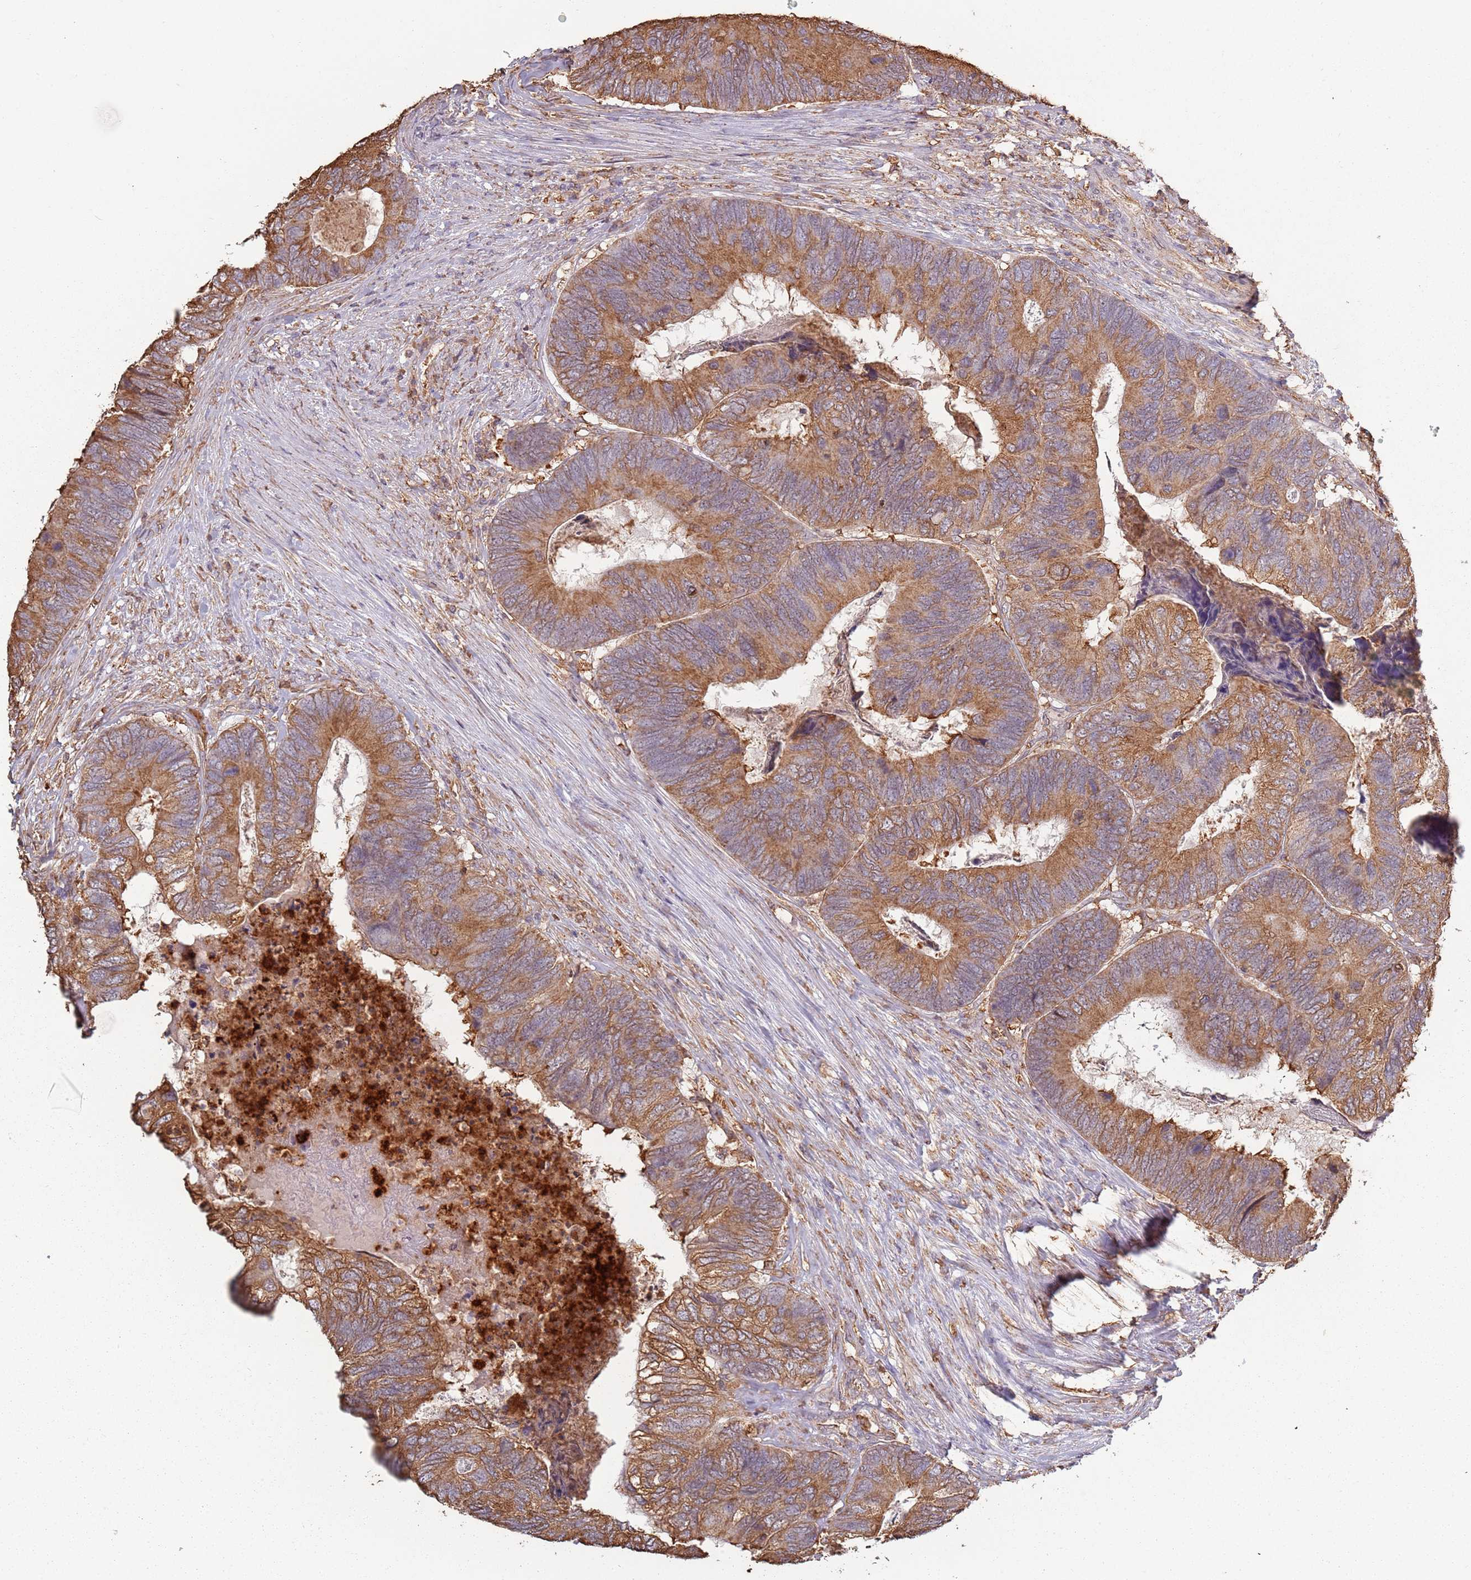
{"staining": {"intensity": "moderate", "quantity": ">75%", "location": "cytoplasmic/membranous"}, "tissue": "colorectal cancer", "cell_type": "Tumor cells", "image_type": "cancer", "snomed": [{"axis": "morphology", "description": "Adenocarcinoma, NOS"}, {"axis": "topography", "description": "Colon"}], "caption": "DAB (3,3'-diaminobenzidine) immunohistochemical staining of colorectal adenocarcinoma reveals moderate cytoplasmic/membranous protein staining in about >75% of tumor cells. Nuclei are stained in blue.", "gene": "ATOSB", "patient": {"sex": "female", "age": 67}}